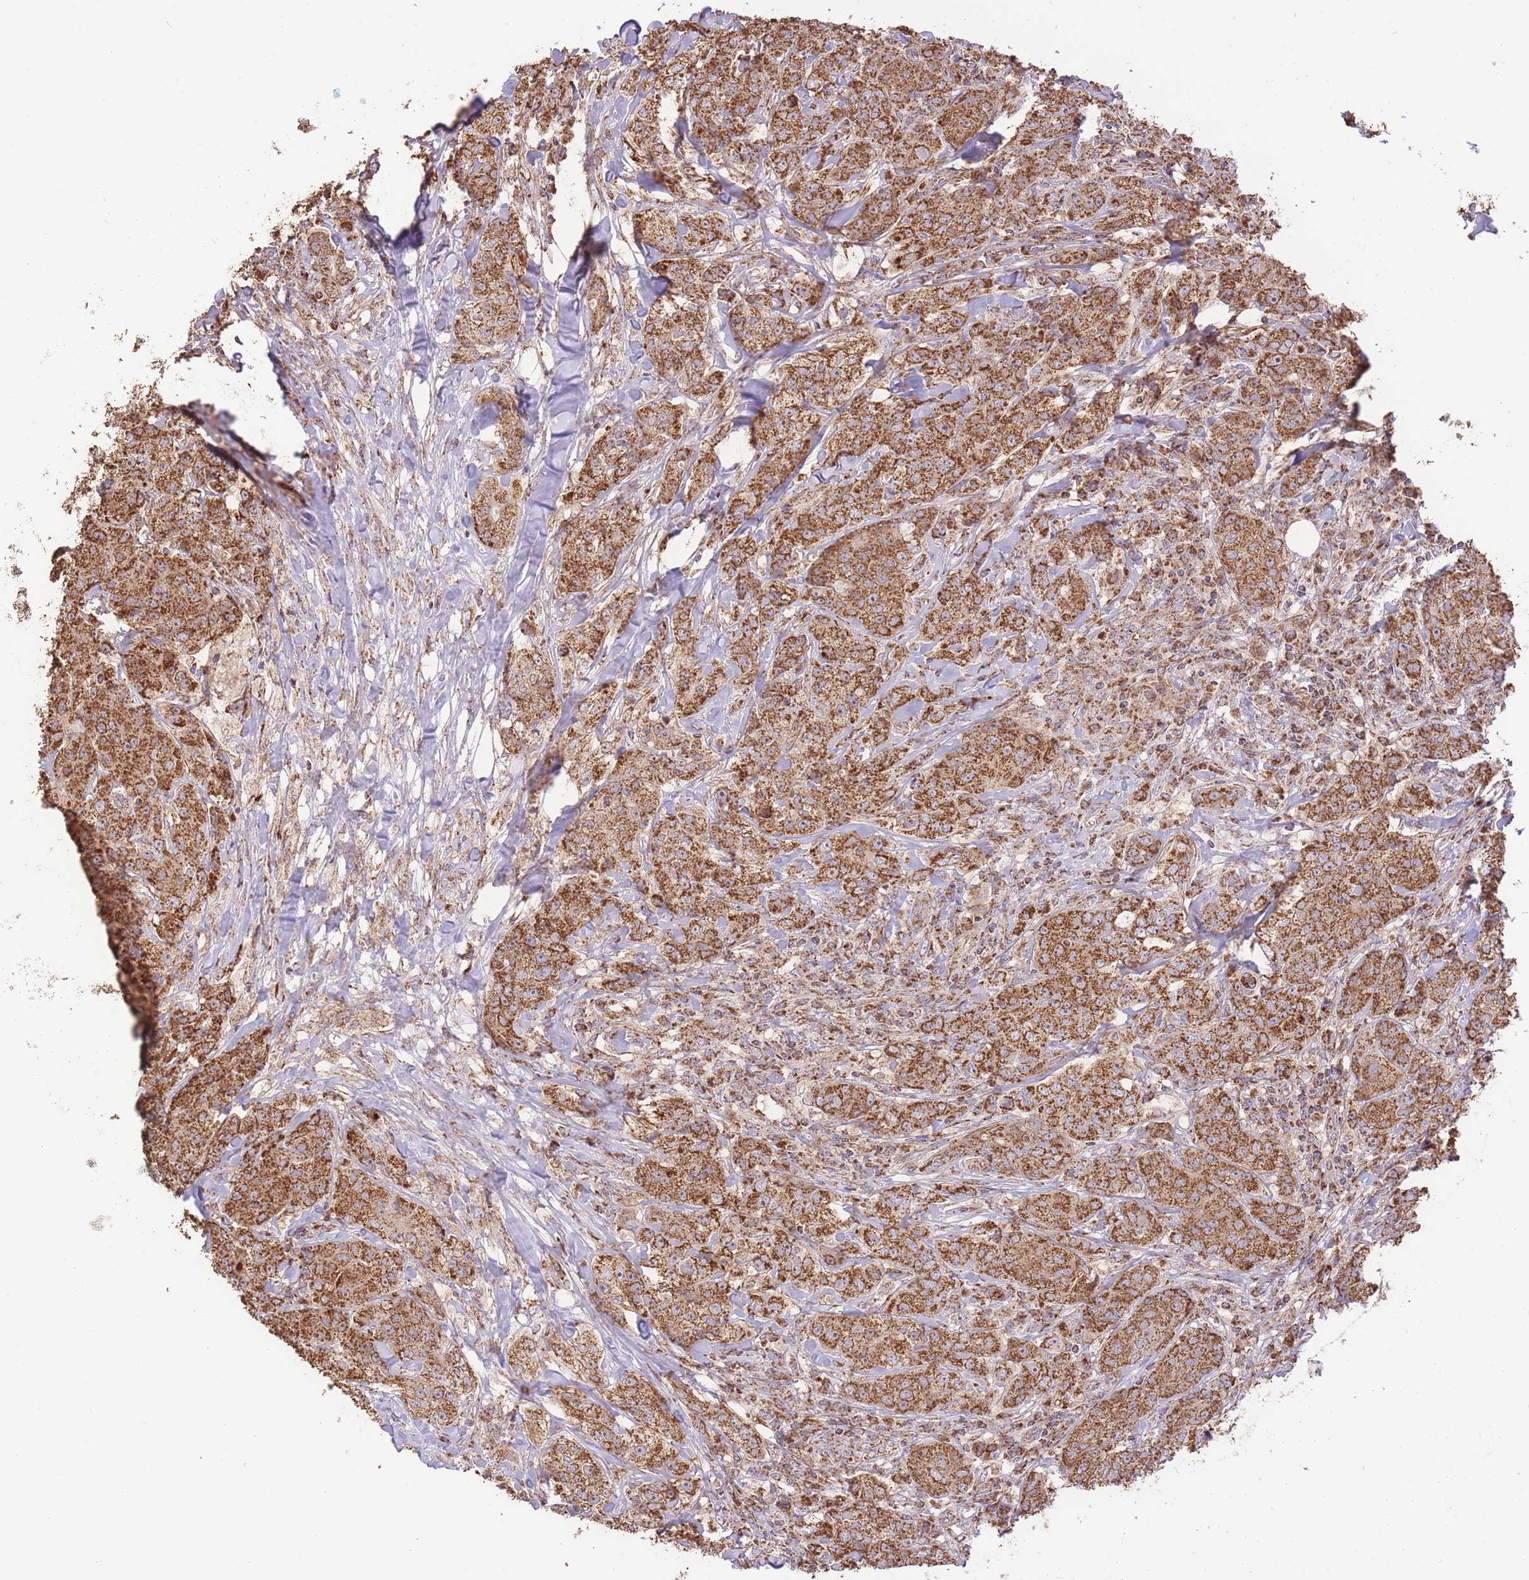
{"staining": {"intensity": "strong", "quantity": ">75%", "location": "cytoplasmic/membranous"}, "tissue": "breast cancer", "cell_type": "Tumor cells", "image_type": "cancer", "snomed": [{"axis": "morphology", "description": "Duct carcinoma"}, {"axis": "topography", "description": "Breast"}], "caption": "Breast cancer tissue reveals strong cytoplasmic/membranous staining in about >75% of tumor cells", "gene": "PREP", "patient": {"sex": "female", "age": 43}}